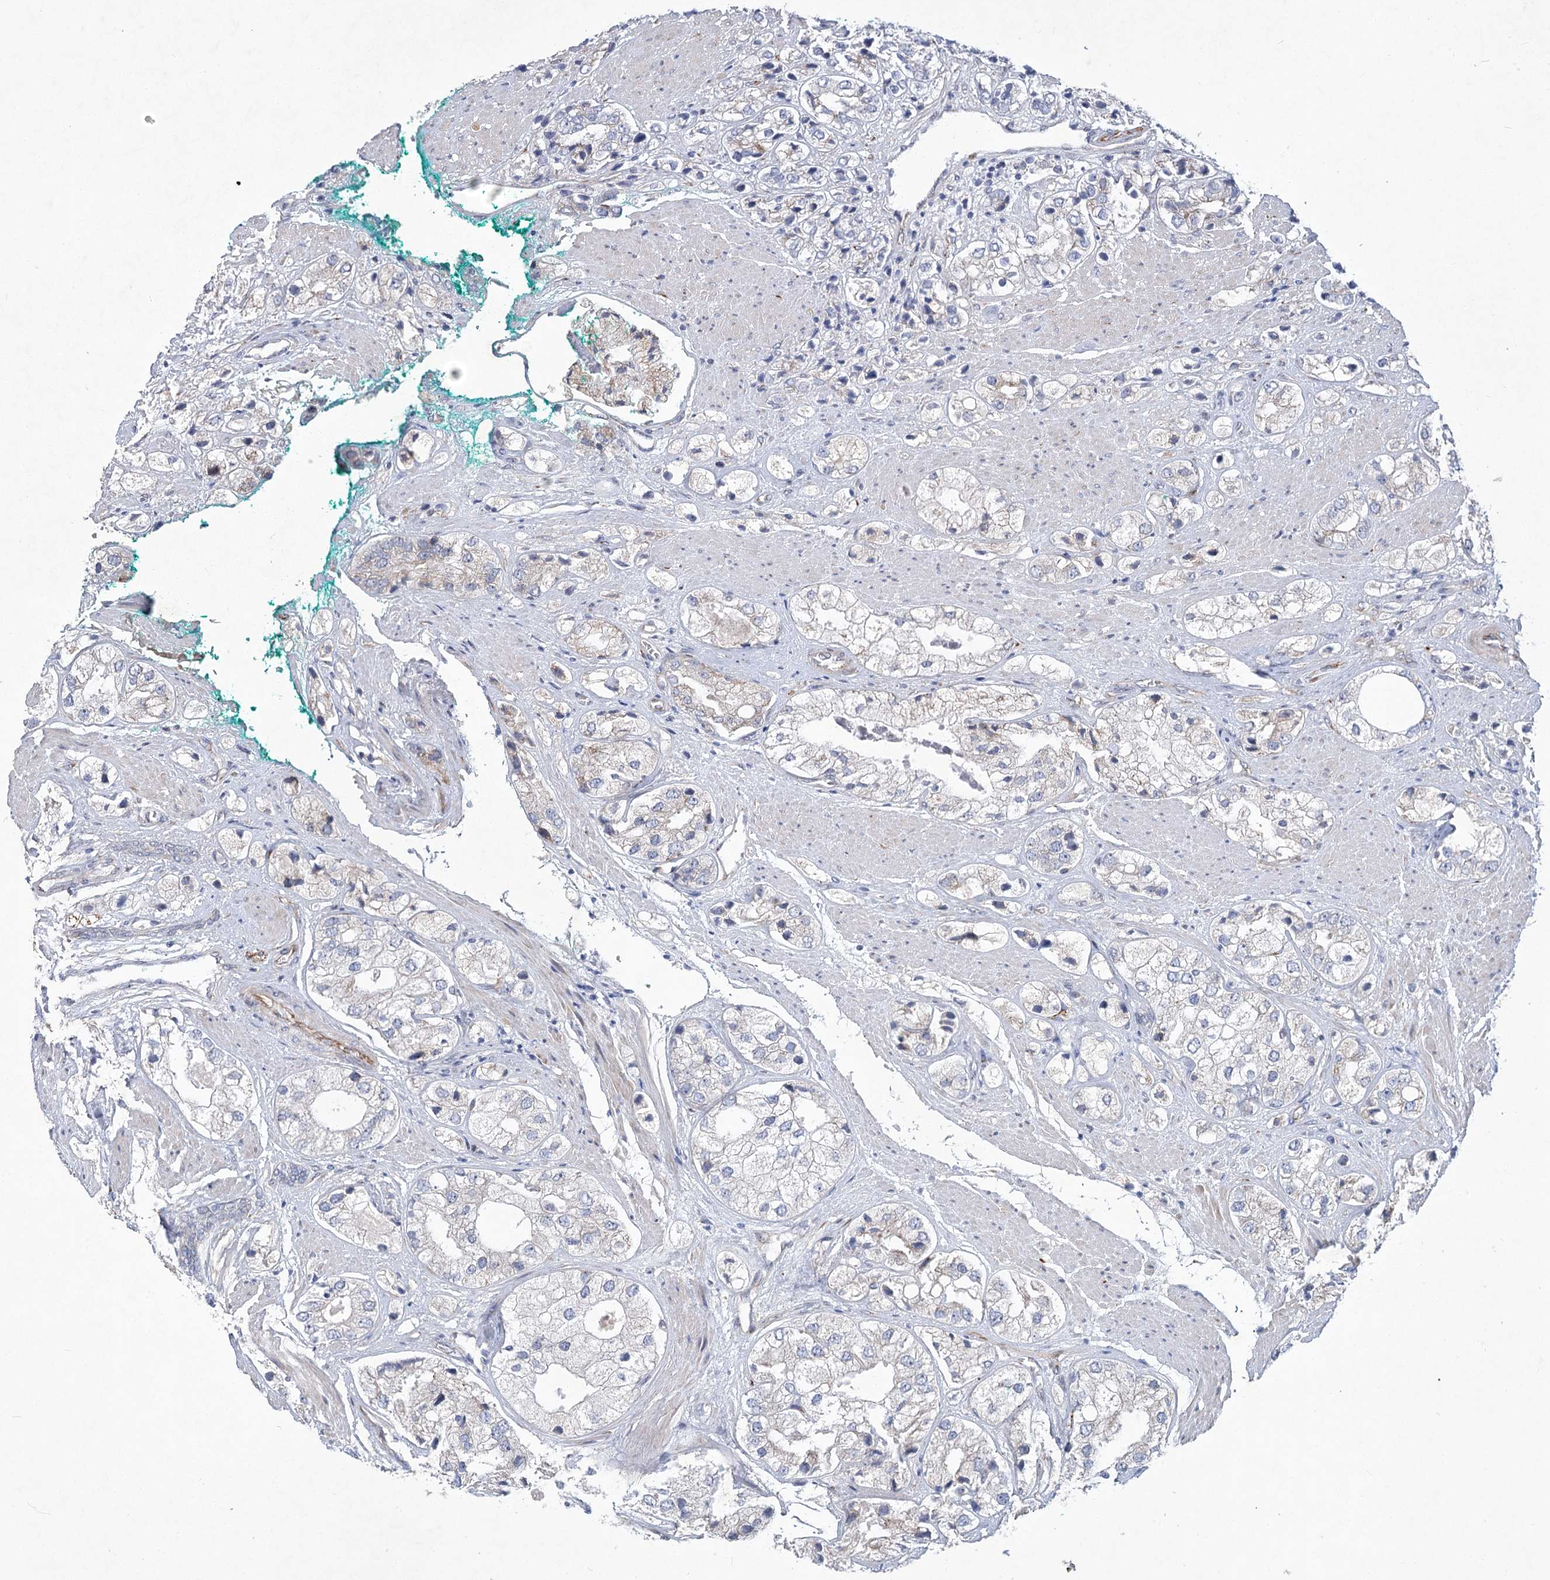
{"staining": {"intensity": "negative", "quantity": "none", "location": "none"}, "tissue": "prostate cancer", "cell_type": "Tumor cells", "image_type": "cancer", "snomed": [{"axis": "morphology", "description": "Adenocarcinoma, High grade"}, {"axis": "topography", "description": "Prostate"}], "caption": "A high-resolution image shows immunohistochemistry staining of prostate cancer (high-grade adenocarcinoma), which shows no significant expression in tumor cells.", "gene": "GCNT4", "patient": {"sex": "male", "age": 50}}